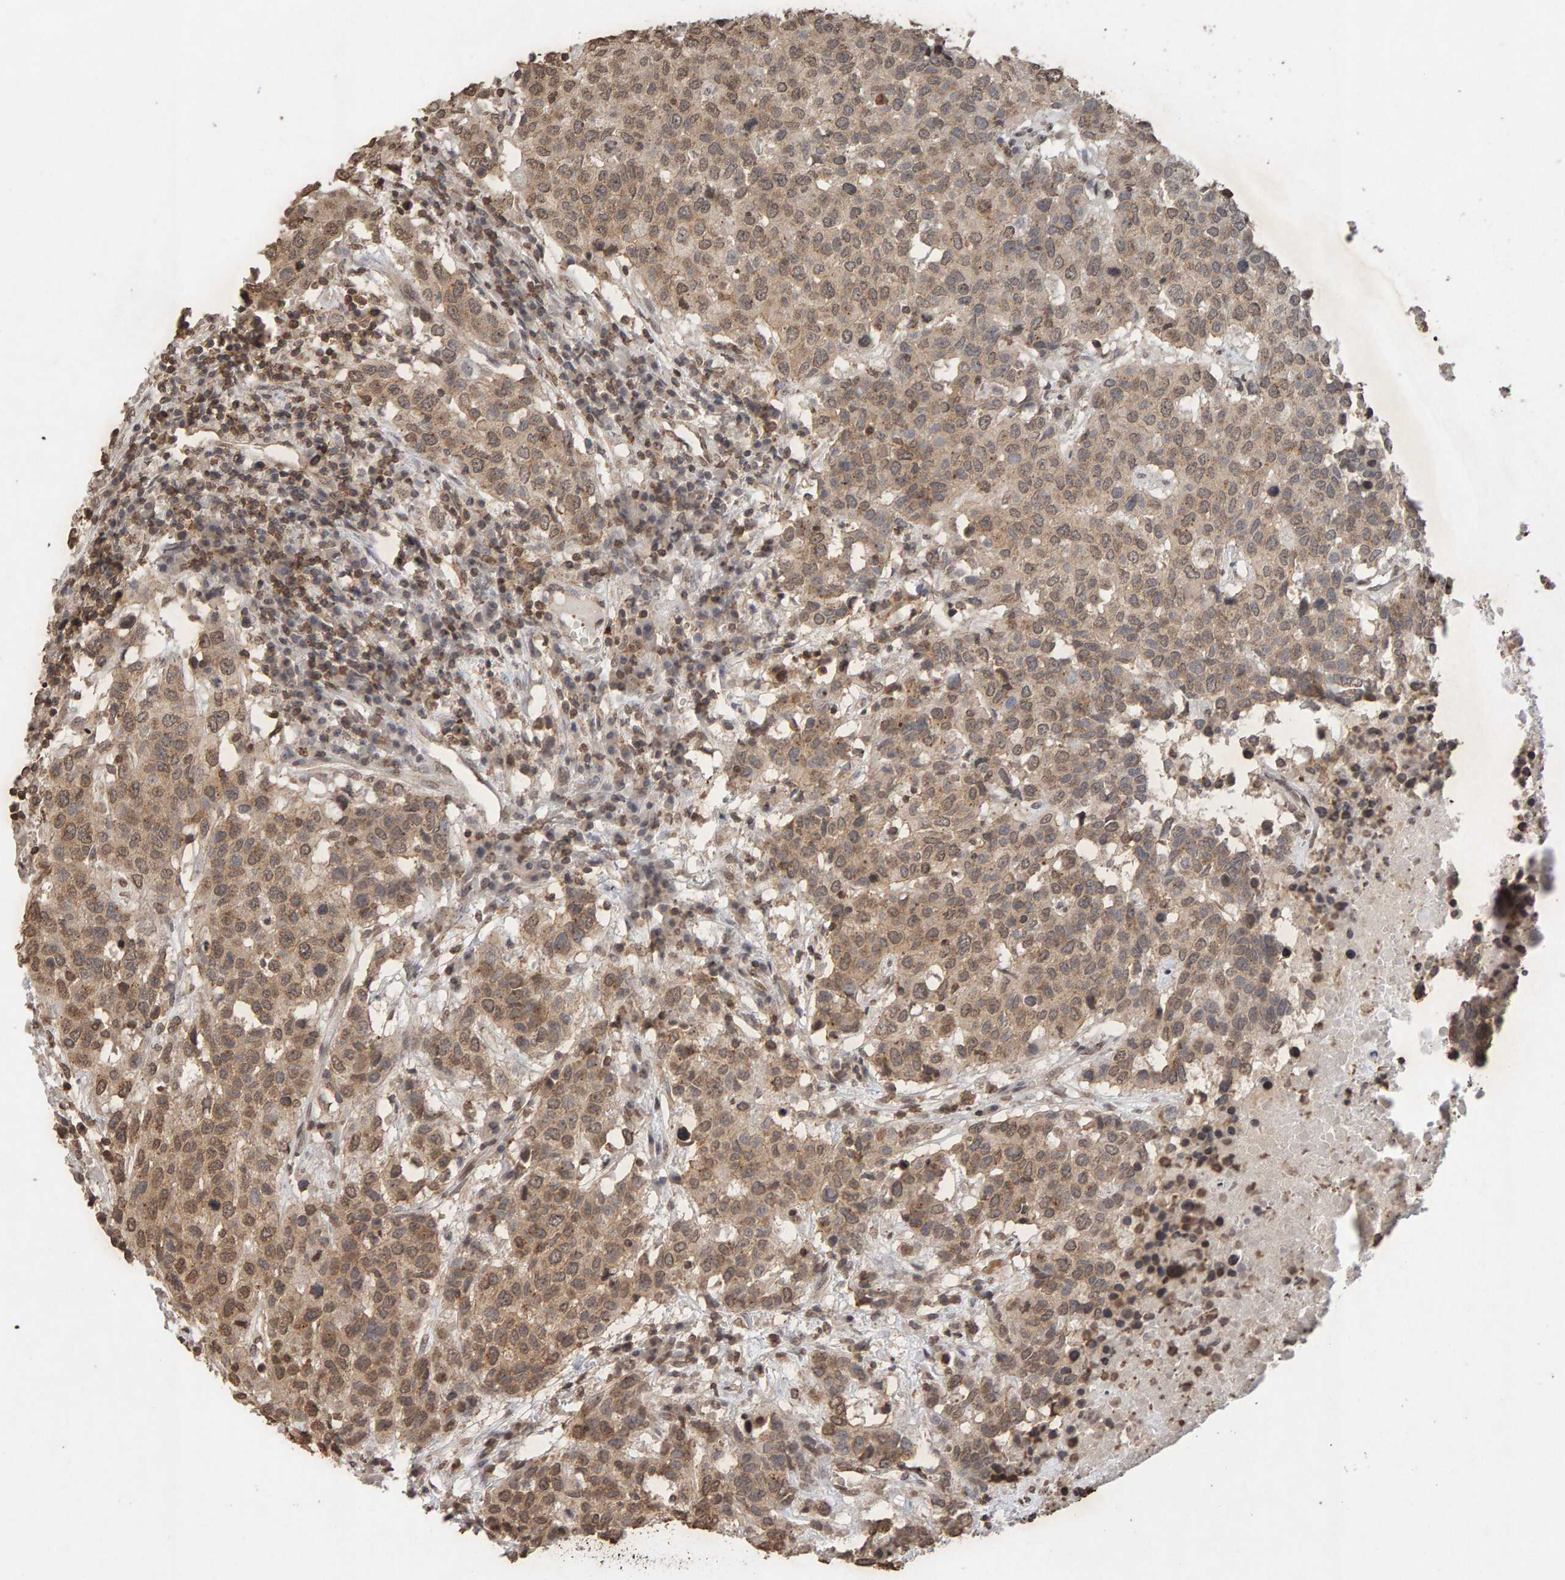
{"staining": {"intensity": "weak", "quantity": ">75%", "location": "cytoplasmic/membranous"}, "tissue": "head and neck cancer", "cell_type": "Tumor cells", "image_type": "cancer", "snomed": [{"axis": "morphology", "description": "Squamous cell carcinoma, NOS"}, {"axis": "topography", "description": "Head-Neck"}], "caption": "Immunohistochemical staining of human head and neck cancer exhibits low levels of weak cytoplasmic/membranous staining in approximately >75% of tumor cells.", "gene": "DNAJB5", "patient": {"sex": "male", "age": 66}}